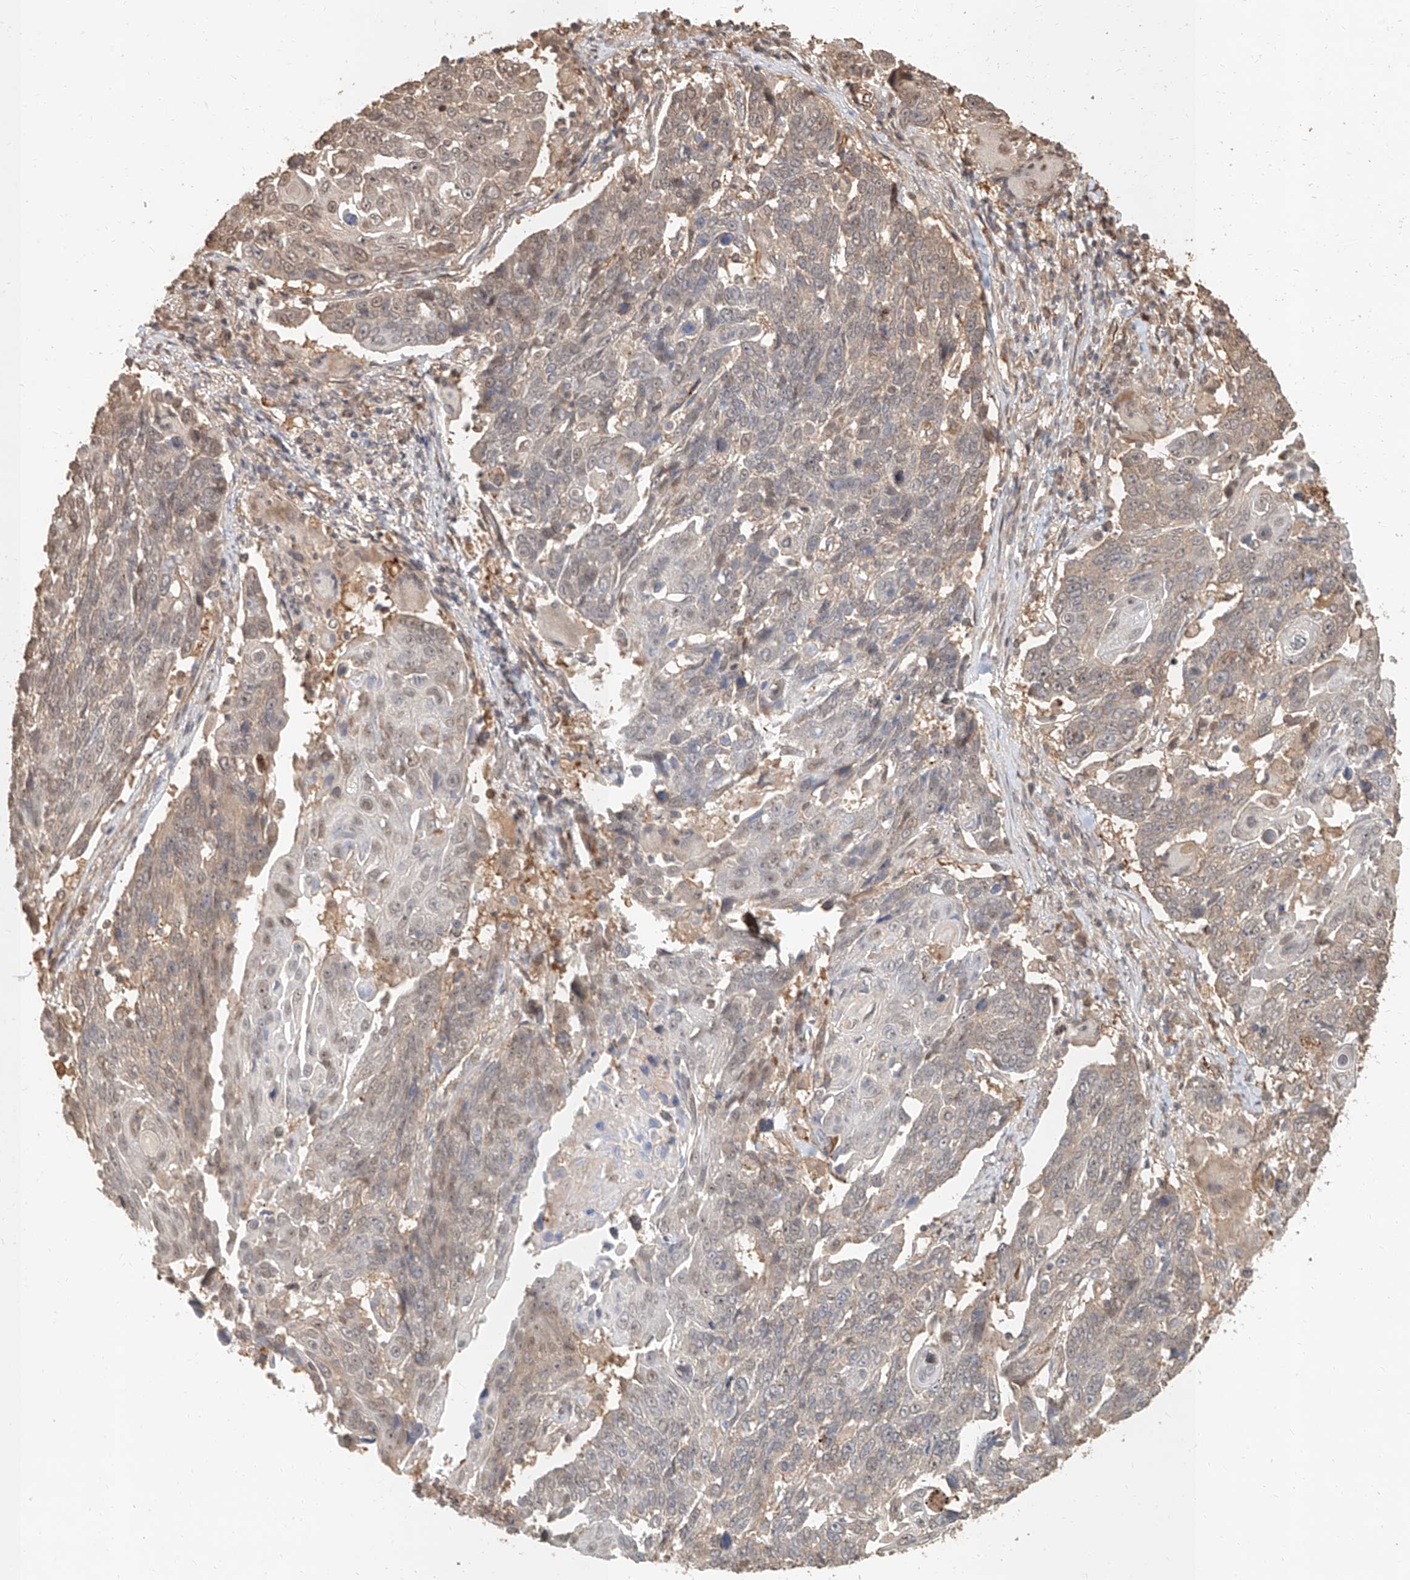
{"staining": {"intensity": "weak", "quantity": "25%-75%", "location": "cytoplasmic/membranous,nuclear"}, "tissue": "lung cancer", "cell_type": "Tumor cells", "image_type": "cancer", "snomed": [{"axis": "morphology", "description": "Squamous cell carcinoma, NOS"}, {"axis": "topography", "description": "Lung"}], "caption": "A brown stain highlights weak cytoplasmic/membranous and nuclear expression of a protein in lung cancer tumor cells.", "gene": "NAP1L1", "patient": {"sex": "male", "age": 66}}